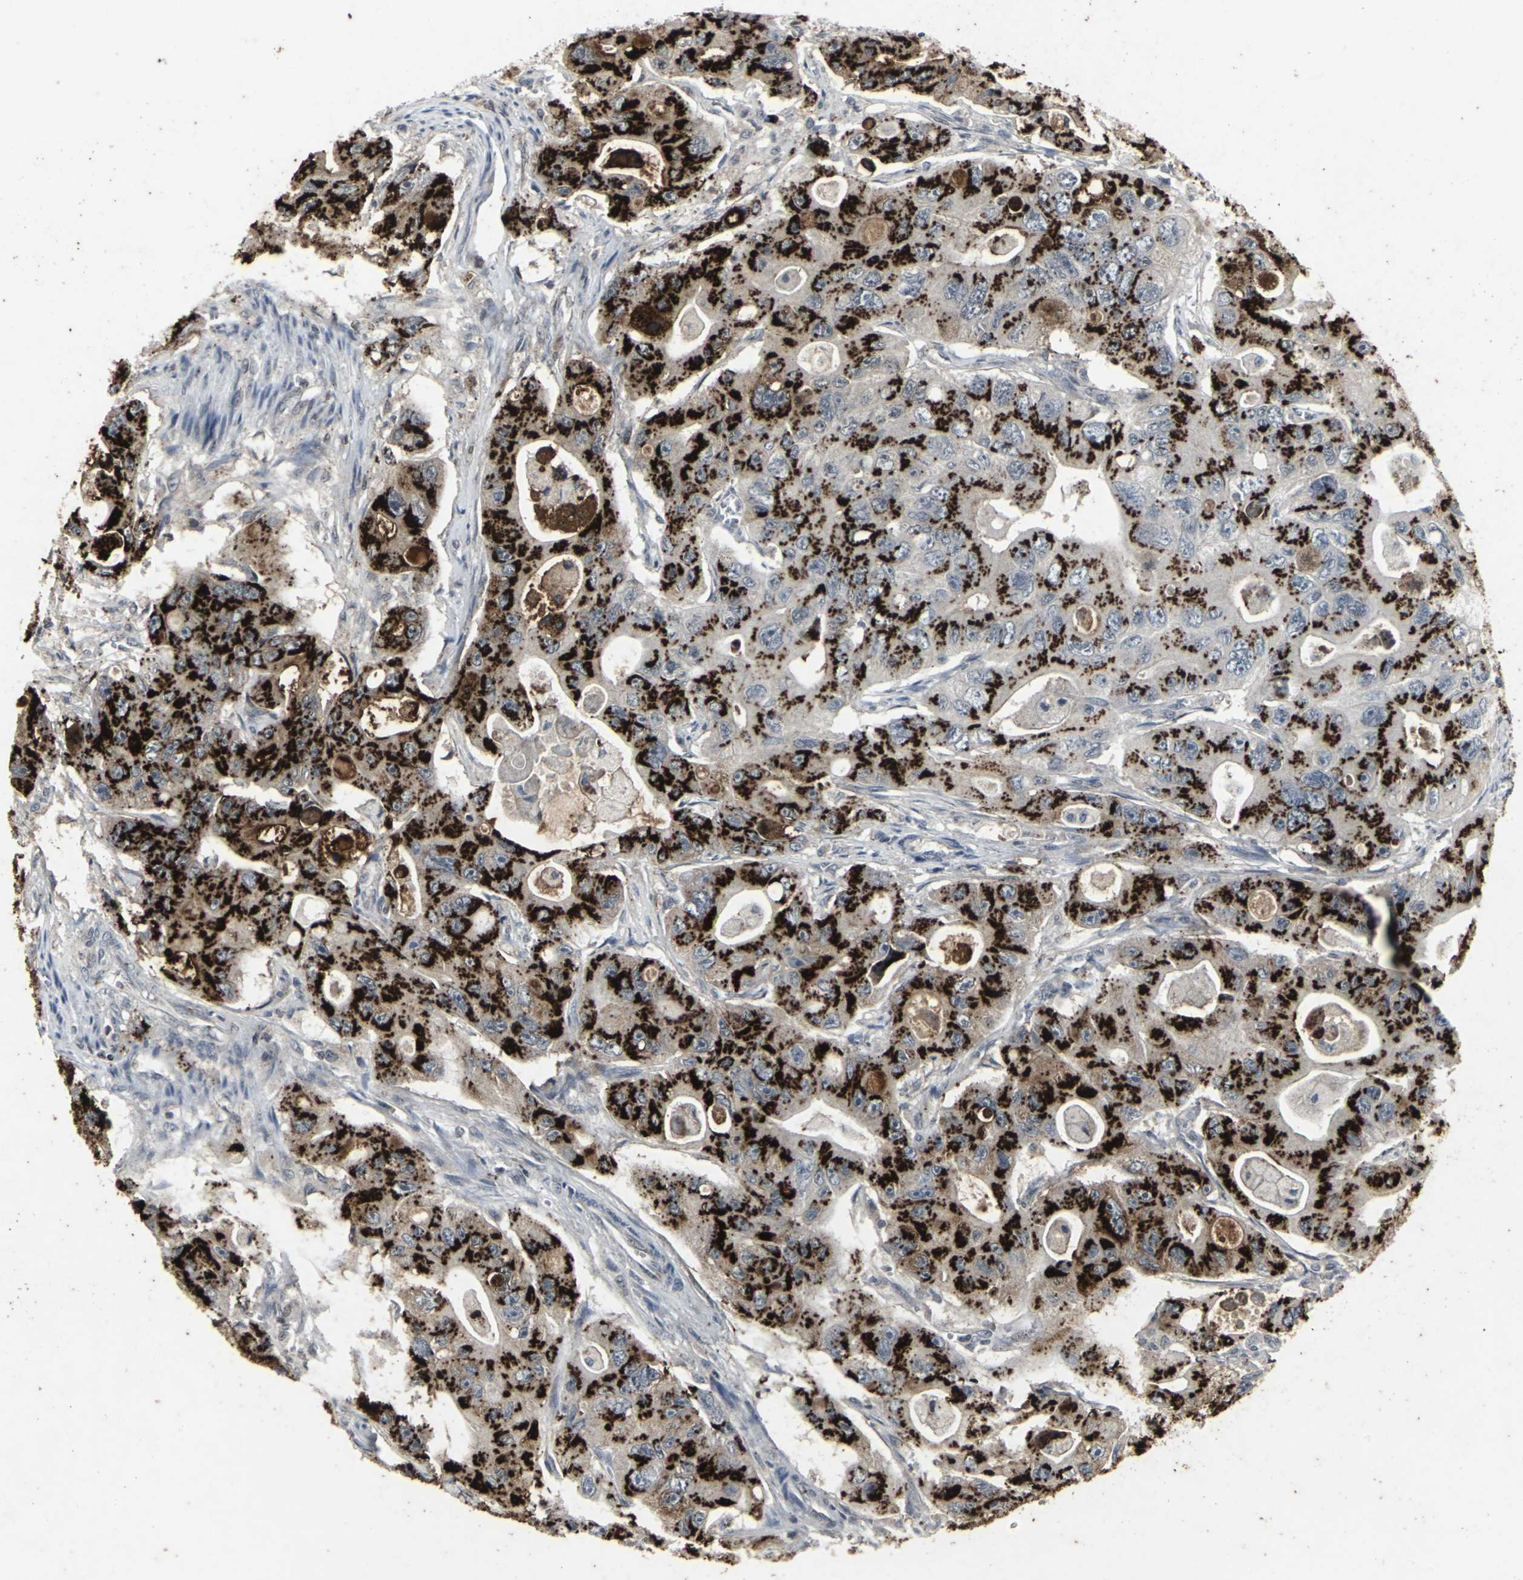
{"staining": {"intensity": "strong", "quantity": ">75%", "location": "cytoplasmic/membranous"}, "tissue": "colorectal cancer", "cell_type": "Tumor cells", "image_type": "cancer", "snomed": [{"axis": "morphology", "description": "Adenocarcinoma, NOS"}, {"axis": "topography", "description": "Colon"}], "caption": "A histopathology image showing strong cytoplasmic/membranous positivity in approximately >75% of tumor cells in colorectal adenocarcinoma, as visualized by brown immunohistochemical staining.", "gene": "BMP4", "patient": {"sex": "female", "age": 46}}